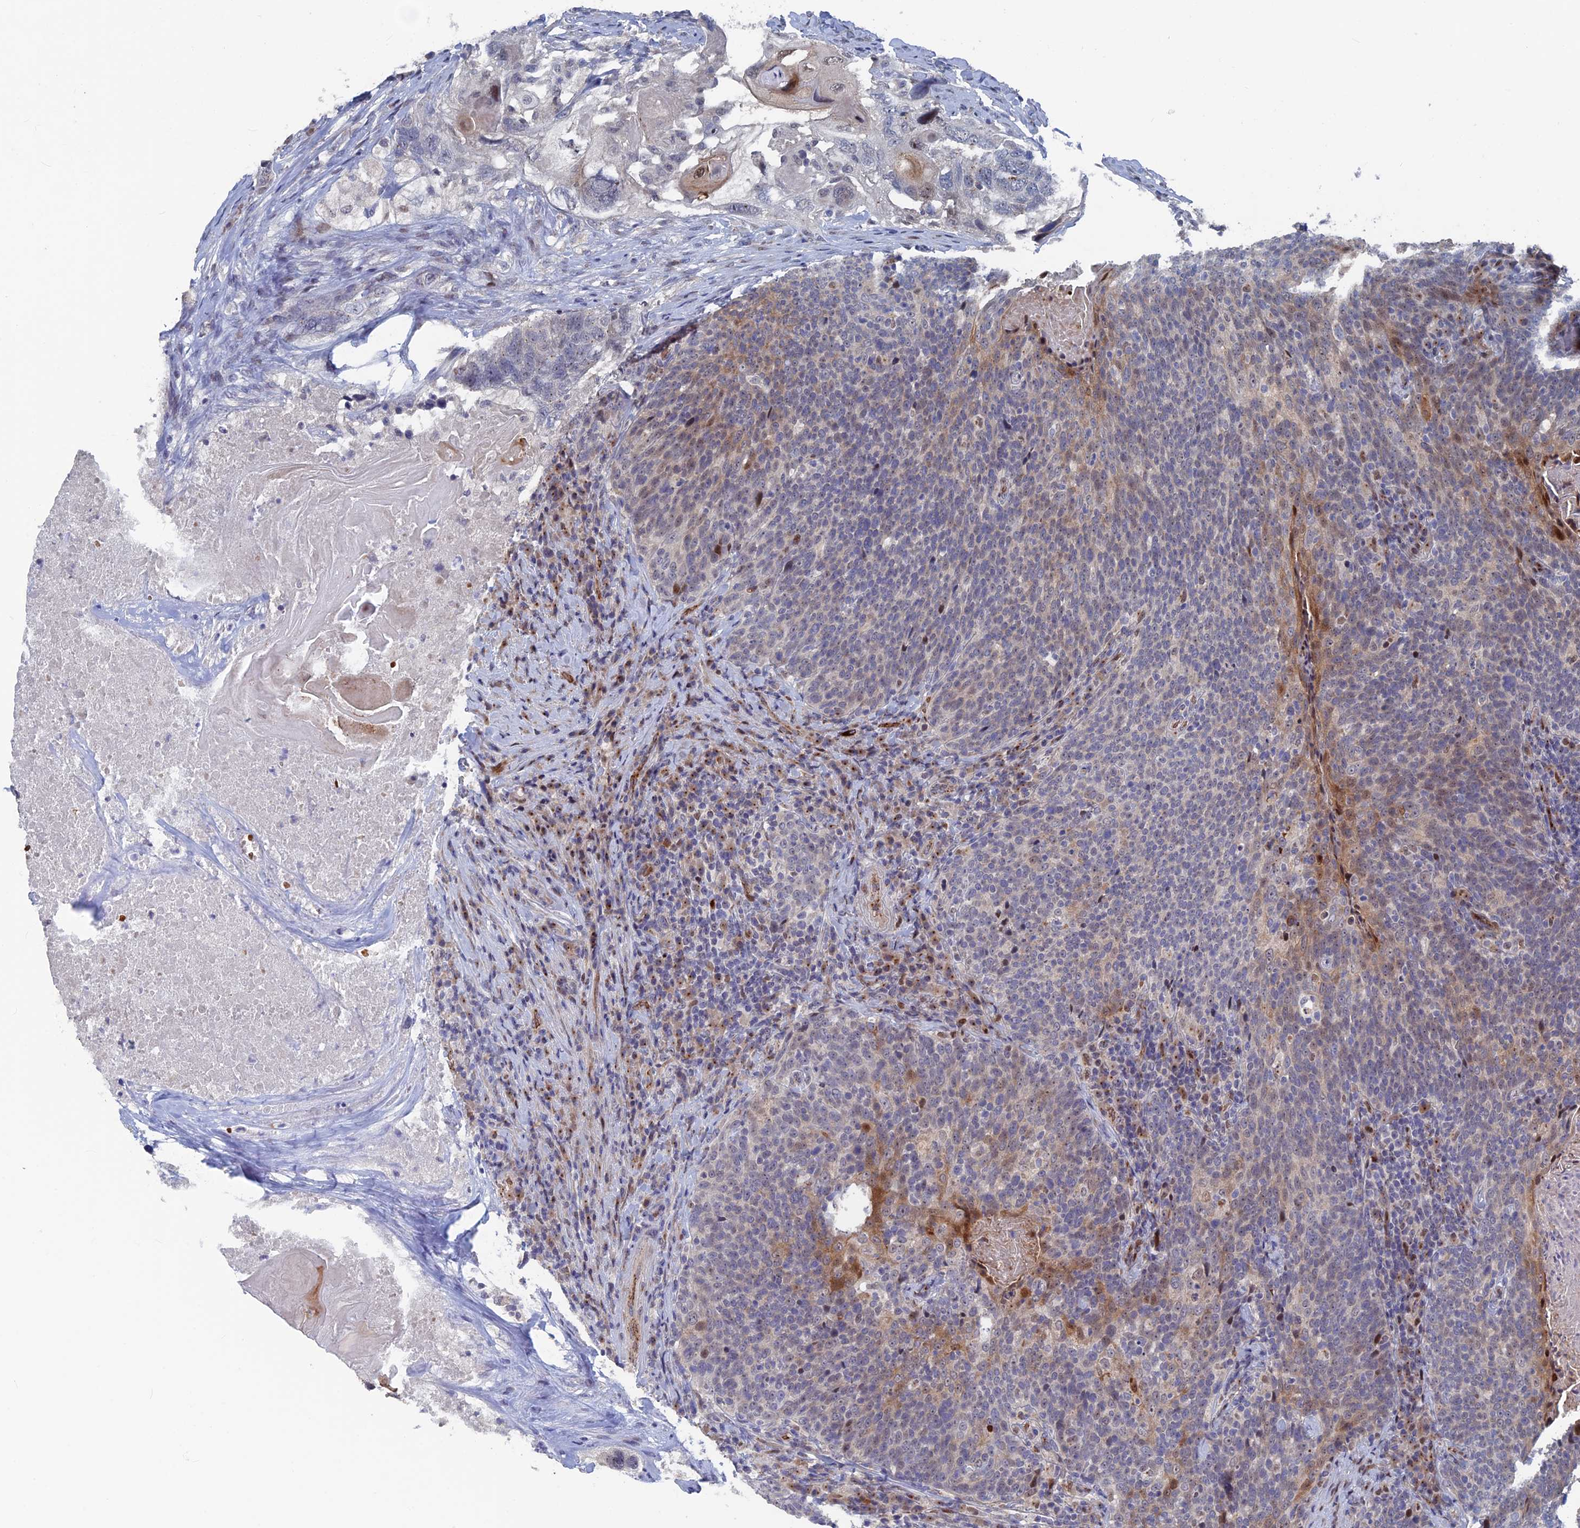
{"staining": {"intensity": "moderate", "quantity": "<25%", "location": "cytoplasmic/membranous"}, "tissue": "head and neck cancer", "cell_type": "Tumor cells", "image_type": "cancer", "snomed": [{"axis": "morphology", "description": "Squamous cell carcinoma, NOS"}, {"axis": "morphology", "description": "Squamous cell carcinoma, metastatic, NOS"}, {"axis": "topography", "description": "Lymph node"}, {"axis": "topography", "description": "Head-Neck"}], "caption": "A photomicrograph showing moderate cytoplasmic/membranous positivity in approximately <25% of tumor cells in head and neck cancer, as visualized by brown immunohistochemical staining.", "gene": "SH3D21", "patient": {"sex": "male", "age": 62}}